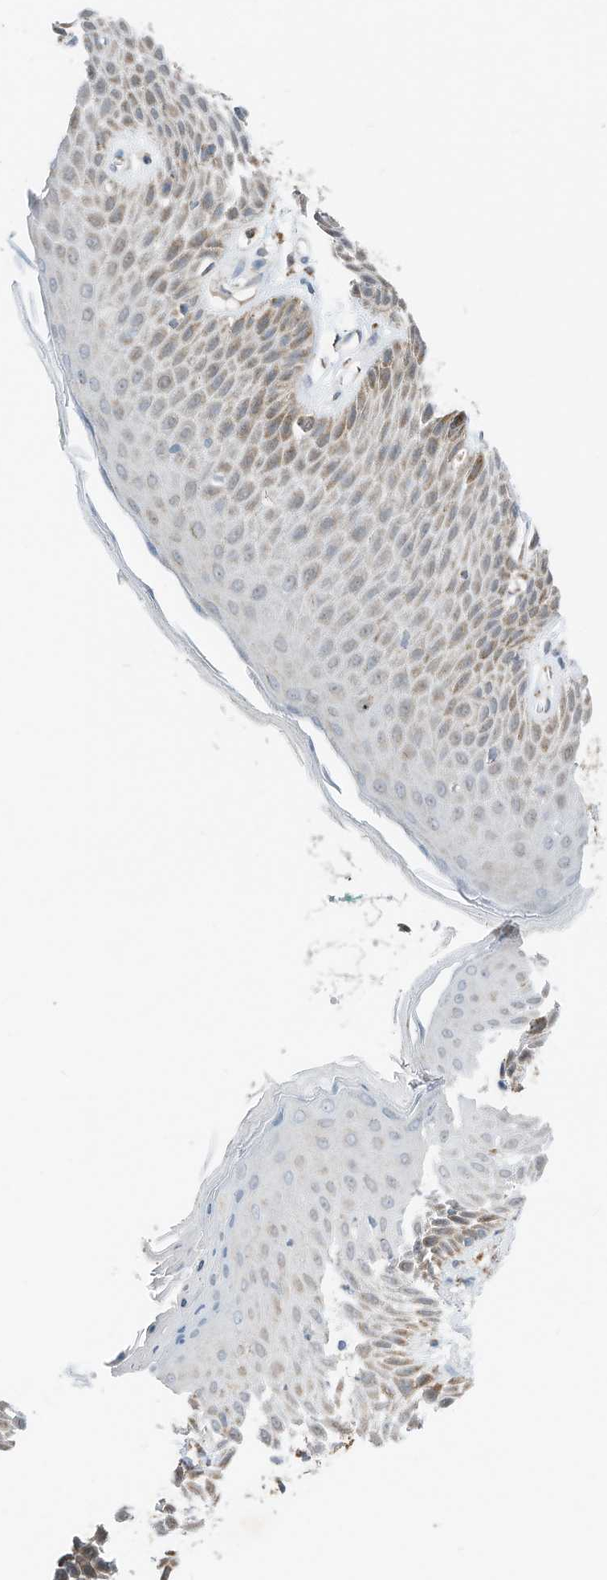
{"staining": {"intensity": "moderate", "quantity": "25%-75%", "location": "cytoplasmic/membranous"}, "tissue": "skin", "cell_type": "Epidermal cells", "image_type": "normal", "snomed": [{"axis": "morphology", "description": "Normal tissue, NOS"}, {"axis": "topography", "description": "Anal"}], "caption": "This is an image of immunohistochemistry (IHC) staining of benign skin, which shows moderate expression in the cytoplasmic/membranous of epidermal cells.", "gene": "RMND1", "patient": {"sex": "male", "age": 74}}